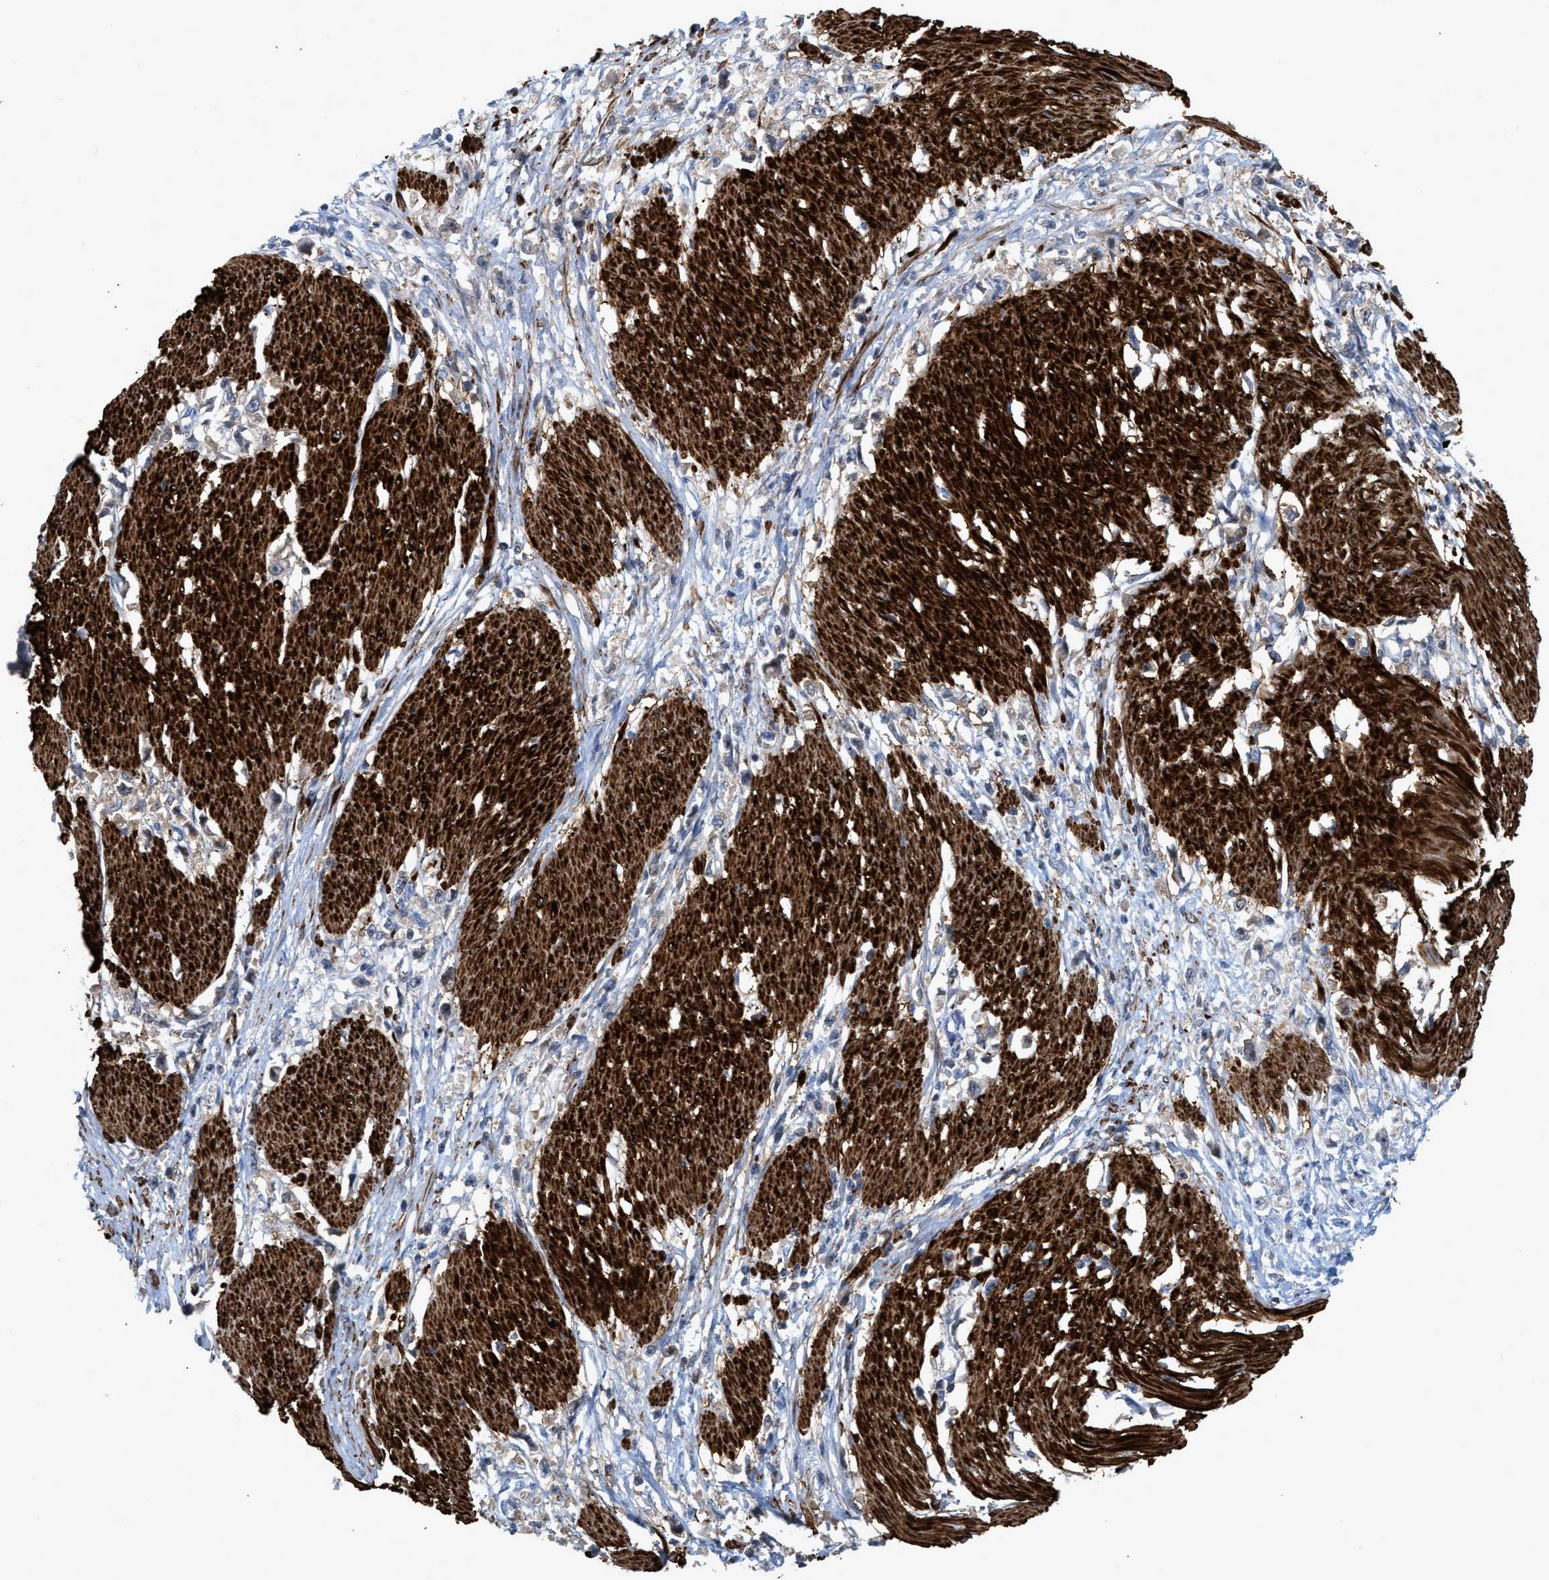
{"staining": {"intensity": "negative", "quantity": "none", "location": "none"}, "tissue": "stomach cancer", "cell_type": "Tumor cells", "image_type": "cancer", "snomed": [{"axis": "morphology", "description": "Adenocarcinoma, NOS"}, {"axis": "topography", "description": "Stomach"}], "caption": "The photomicrograph demonstrates no staining of tumor cells in stomach cancer.", "gene": "TAGLN", "patient": {"sex": "female", "age": 59}}